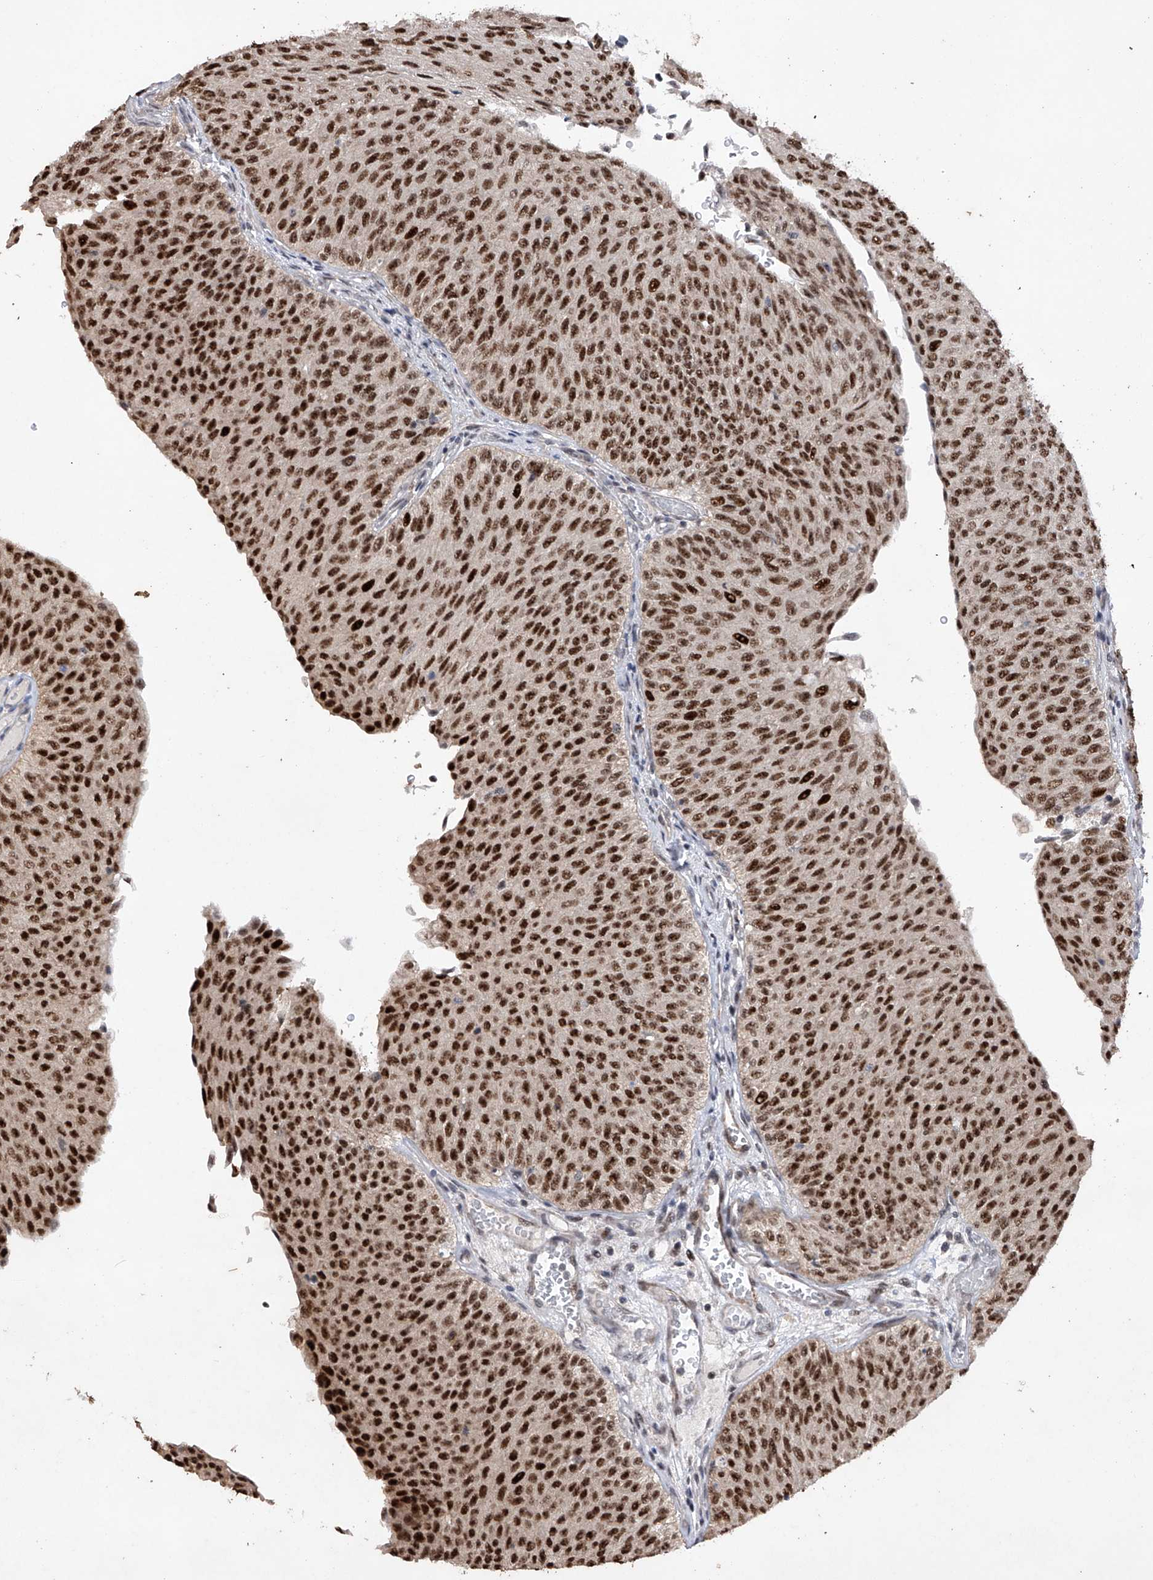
{"staining": {"intensity": "strong", "quantity": ">75%", "location": "nuclear"}, "tissue": "urothelial cancer", "cell_type": "Tumor cells", "image_type": "cancer", "snomed": [{"axis": "morphology", "description": "Urothelial carcinoma, Low grade"}, {"axis": "topography", "description": "Urinary bladder"}], "caption": "Strong nuclear positivity is present in about >75% of tumor cells in urothelial cancer. Using DAB (3,3'-diaminobenzidine) (brown) and hematoxylin (blue) stains, captured at high magnification using brightfield microscopy.", "gene": "NFATC4", "patient": {"sex": "male", "age": 78}}